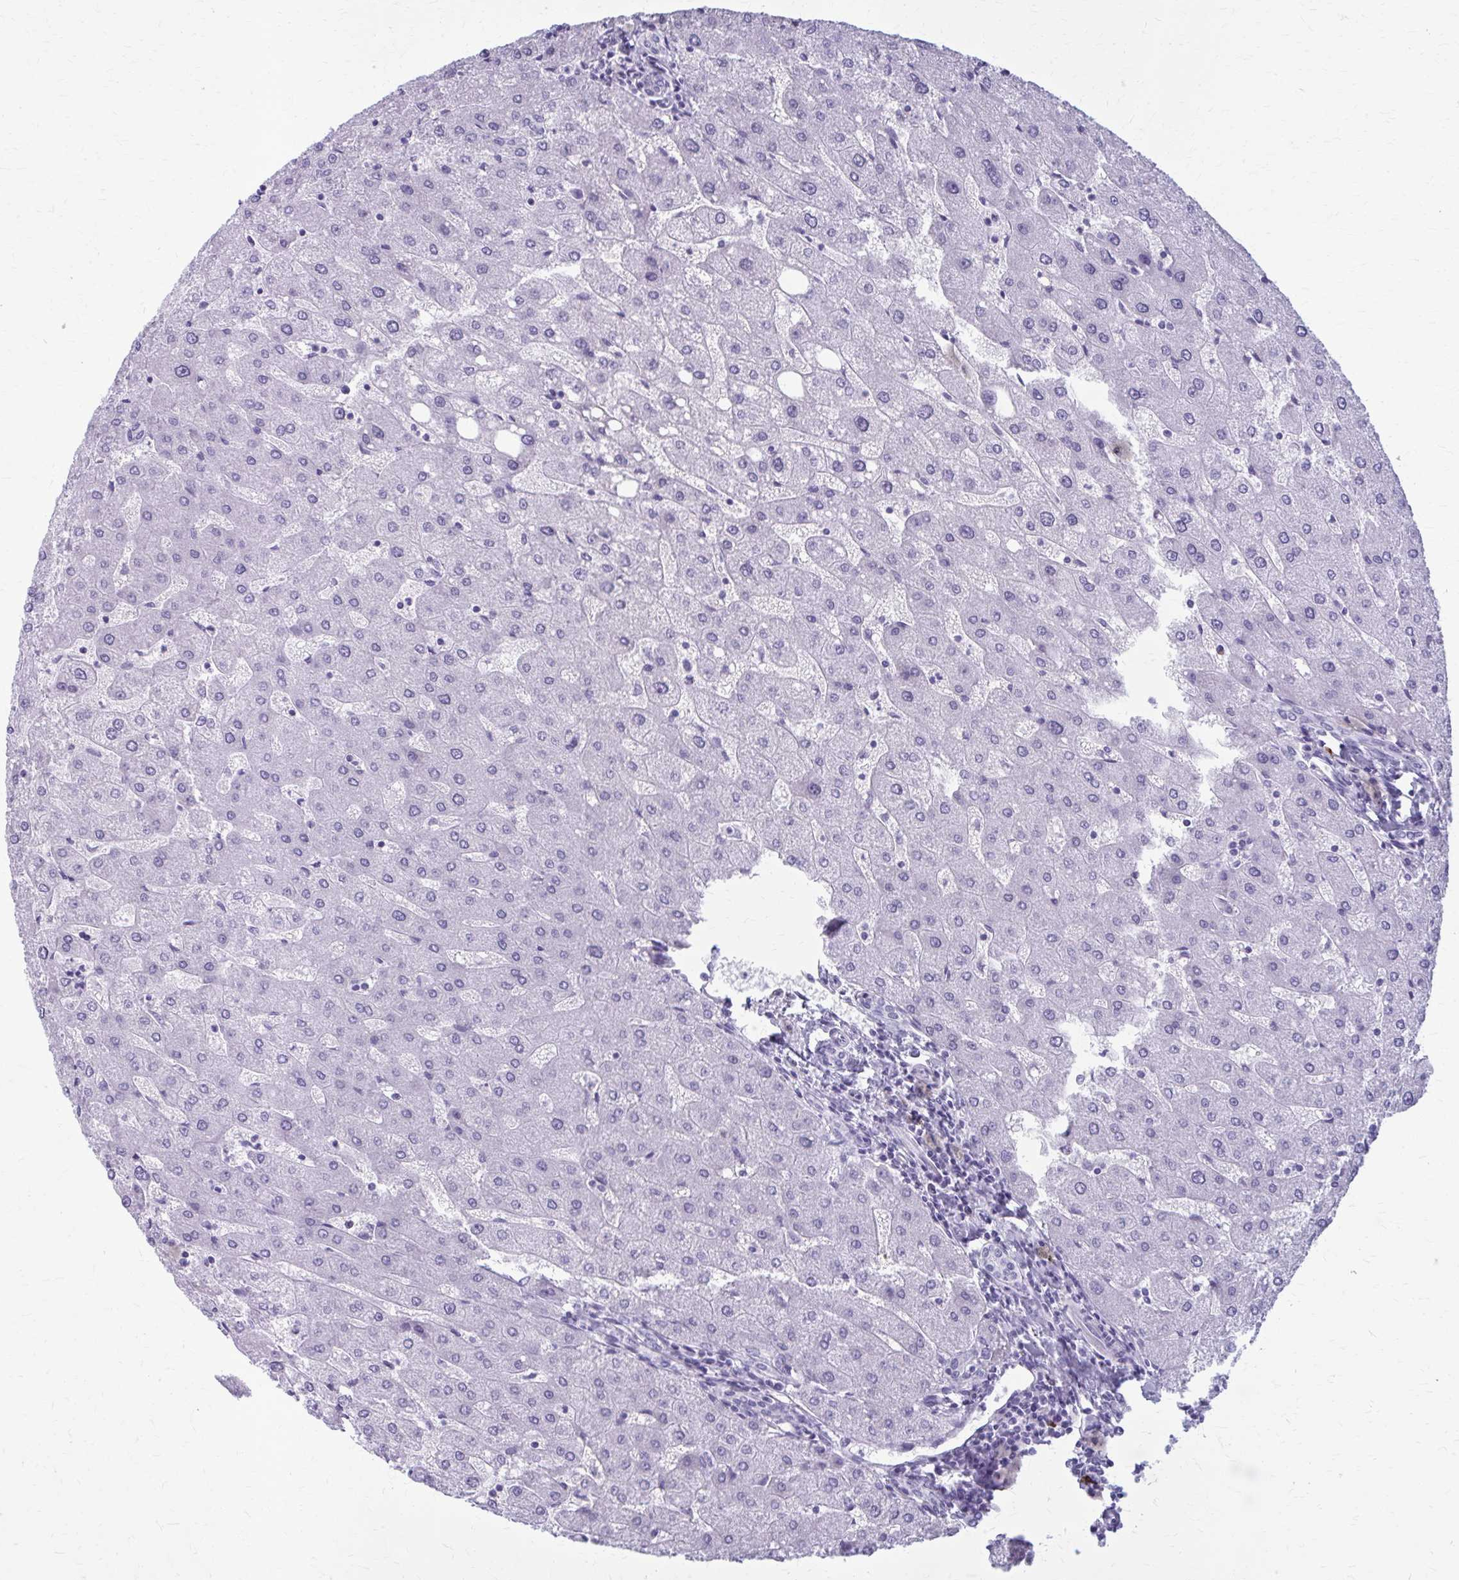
{"staining": {"intensity": "negative", "quantity": "none", "location": "none"}, "tissue": "liver", "cell_type": "Cholangiocytes", "image_type": "normal", "snomed": [{"axis": "morphology", "description": "Normal tissue, NOS"}, {"axis": "topography", "description": "Liver"}], "caption": "DAB (3,3'-diaminobenzidine) immunohistochemical staining of normal liver exhibits no significant positivity in cholangiocytes. (Stains: DAB (3,3'-diaminobenzidine) IHC with hematoxylin counter stain, Microscopy: brightfield microscopy at high magnification).", "gene": "ZDHHC7", "patient": {"sex": "male", "age": 67}}